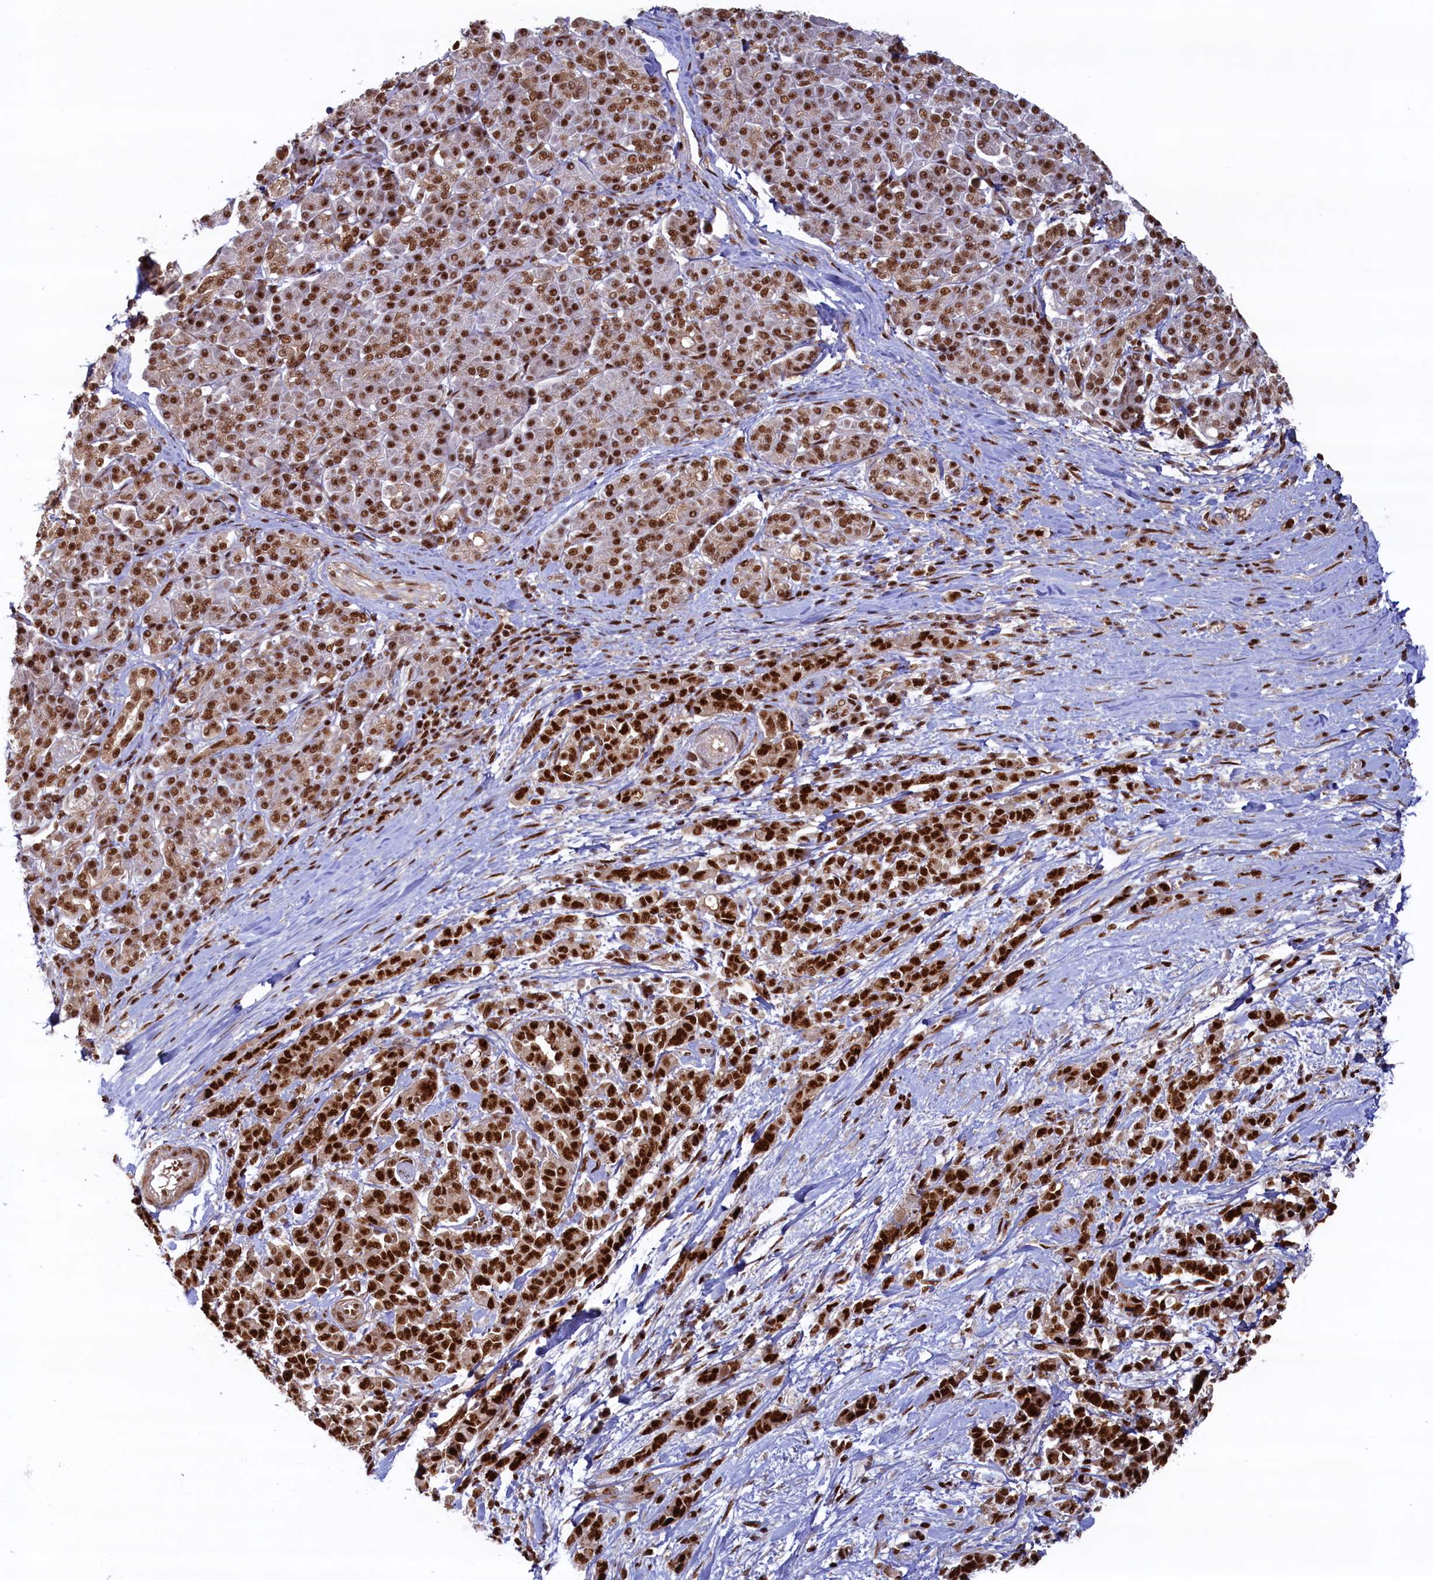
{"staining": {"intensity": "strong", "quantity": ">75%", "location": "nuclear"}, "tissue": "pancreatic cancer", "cell_type": "Tumor cells", "image_type": "cancer", "snomed": [{"axis": "morphology", "description": "Normal tissue, NOS"}, {"axis": "morphology", "description": "Adenocarcinoma, NOS"}, {"axis": "topography", "description": "Pancreas"}], "caption": "An immunohistochemistry (IHC) photomicrograph of neoplastic tissue is shown. Protein staining in brown shows strong nuclear positivity in pancreatic cancer within tumor cells.", "gene": "ZC3H18", "patient": {"sex": "female", "age": 64}}